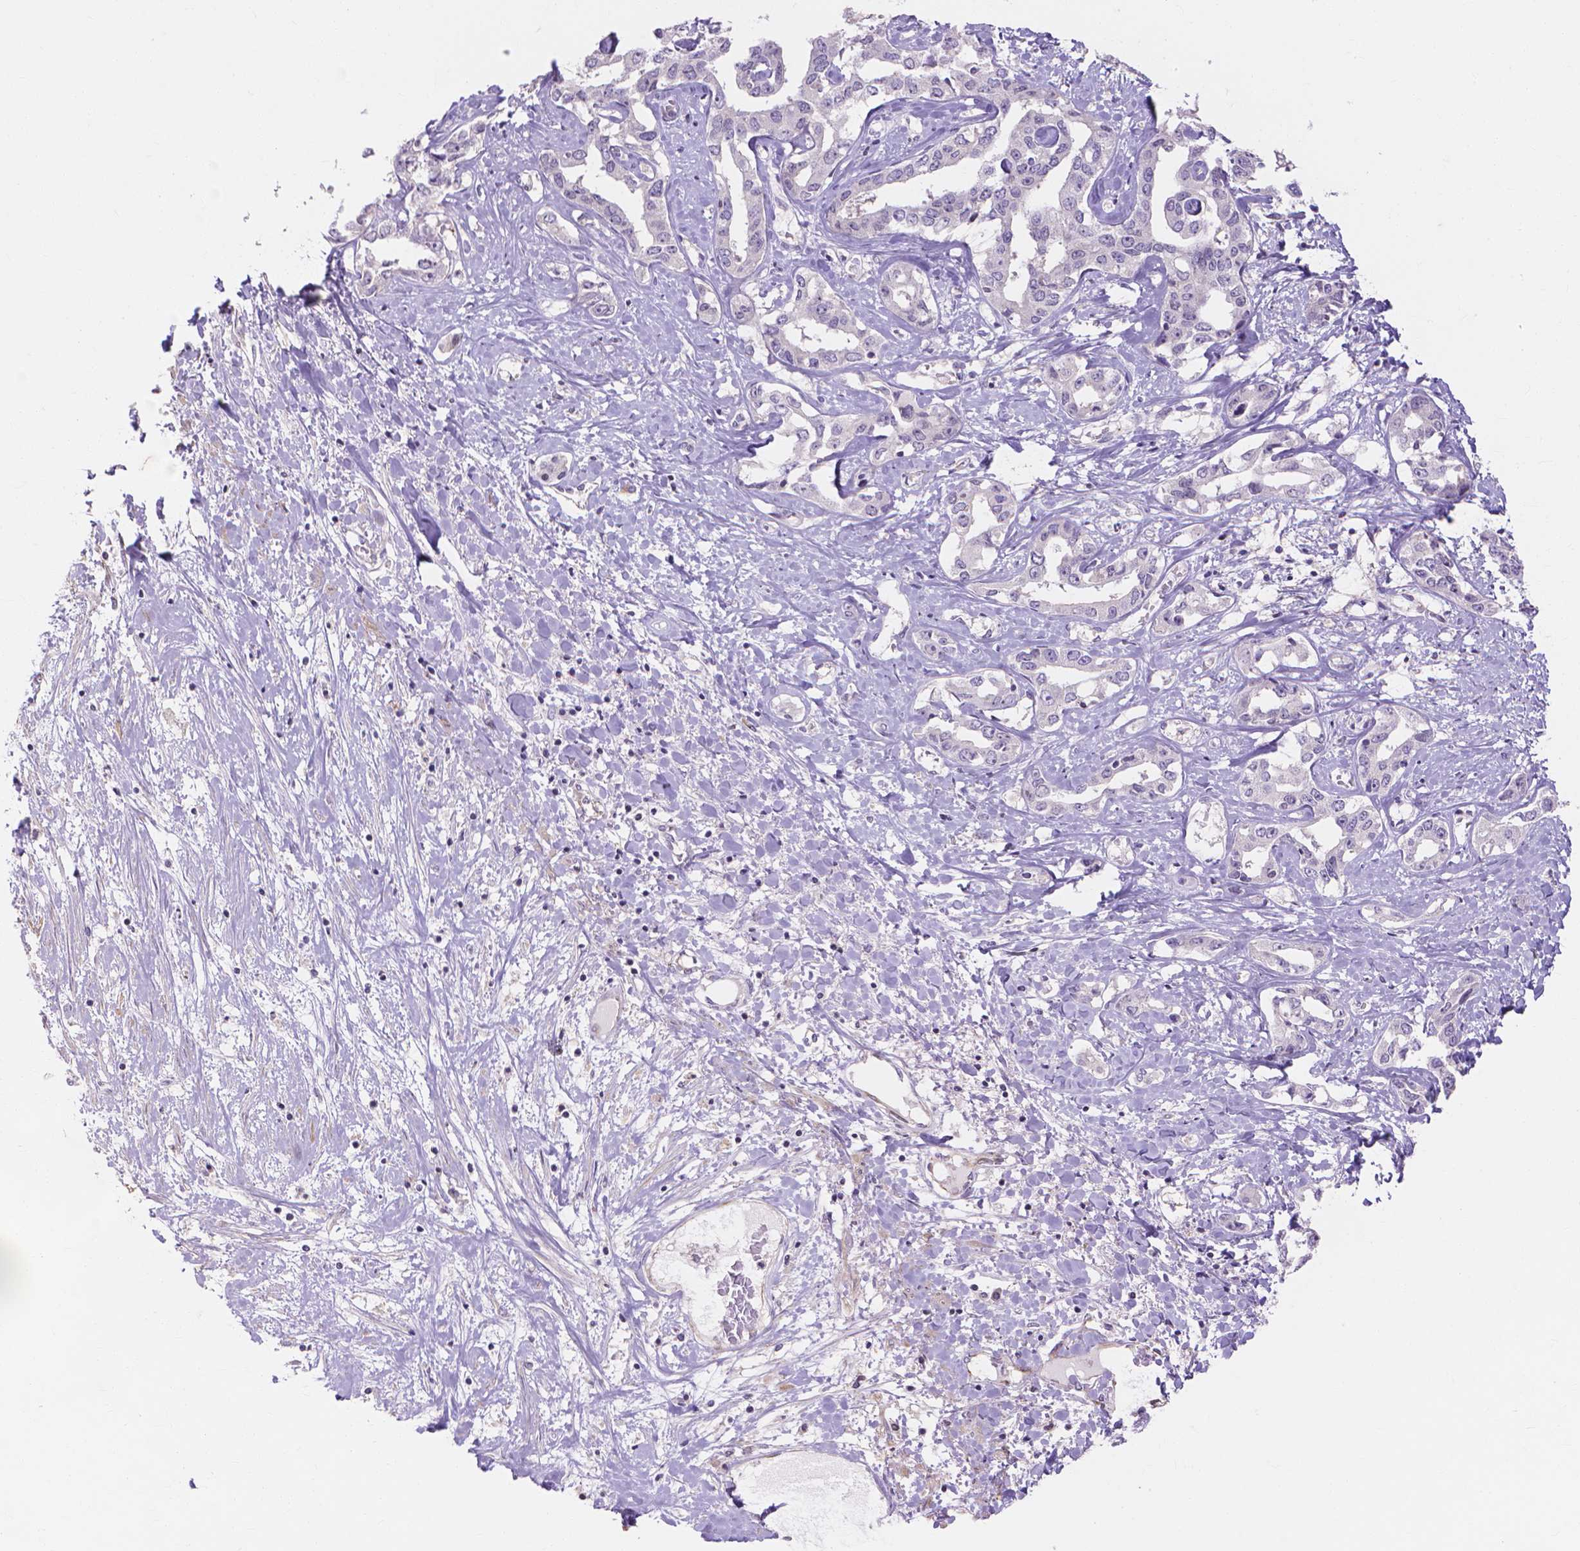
{"staining": {"intensity": "negative", "quantity": "none", "location": "none"}, "tissue": "liver cancer", "cell_type": "Tumor cells", "image_type": "cancer", "snomed": [{"axis": "morphology", "description": "Cholangiocarcinoma"}, {"axis": "topography", "description": "Liver"}], "caption": "Human cholangiocarcinoma (liver) stained for a protein using immunohistochemistry (IHC) shows no expression in tumor cells.", "gene": "PRDM13", "patient": {"sex": "male", "age": 59}}